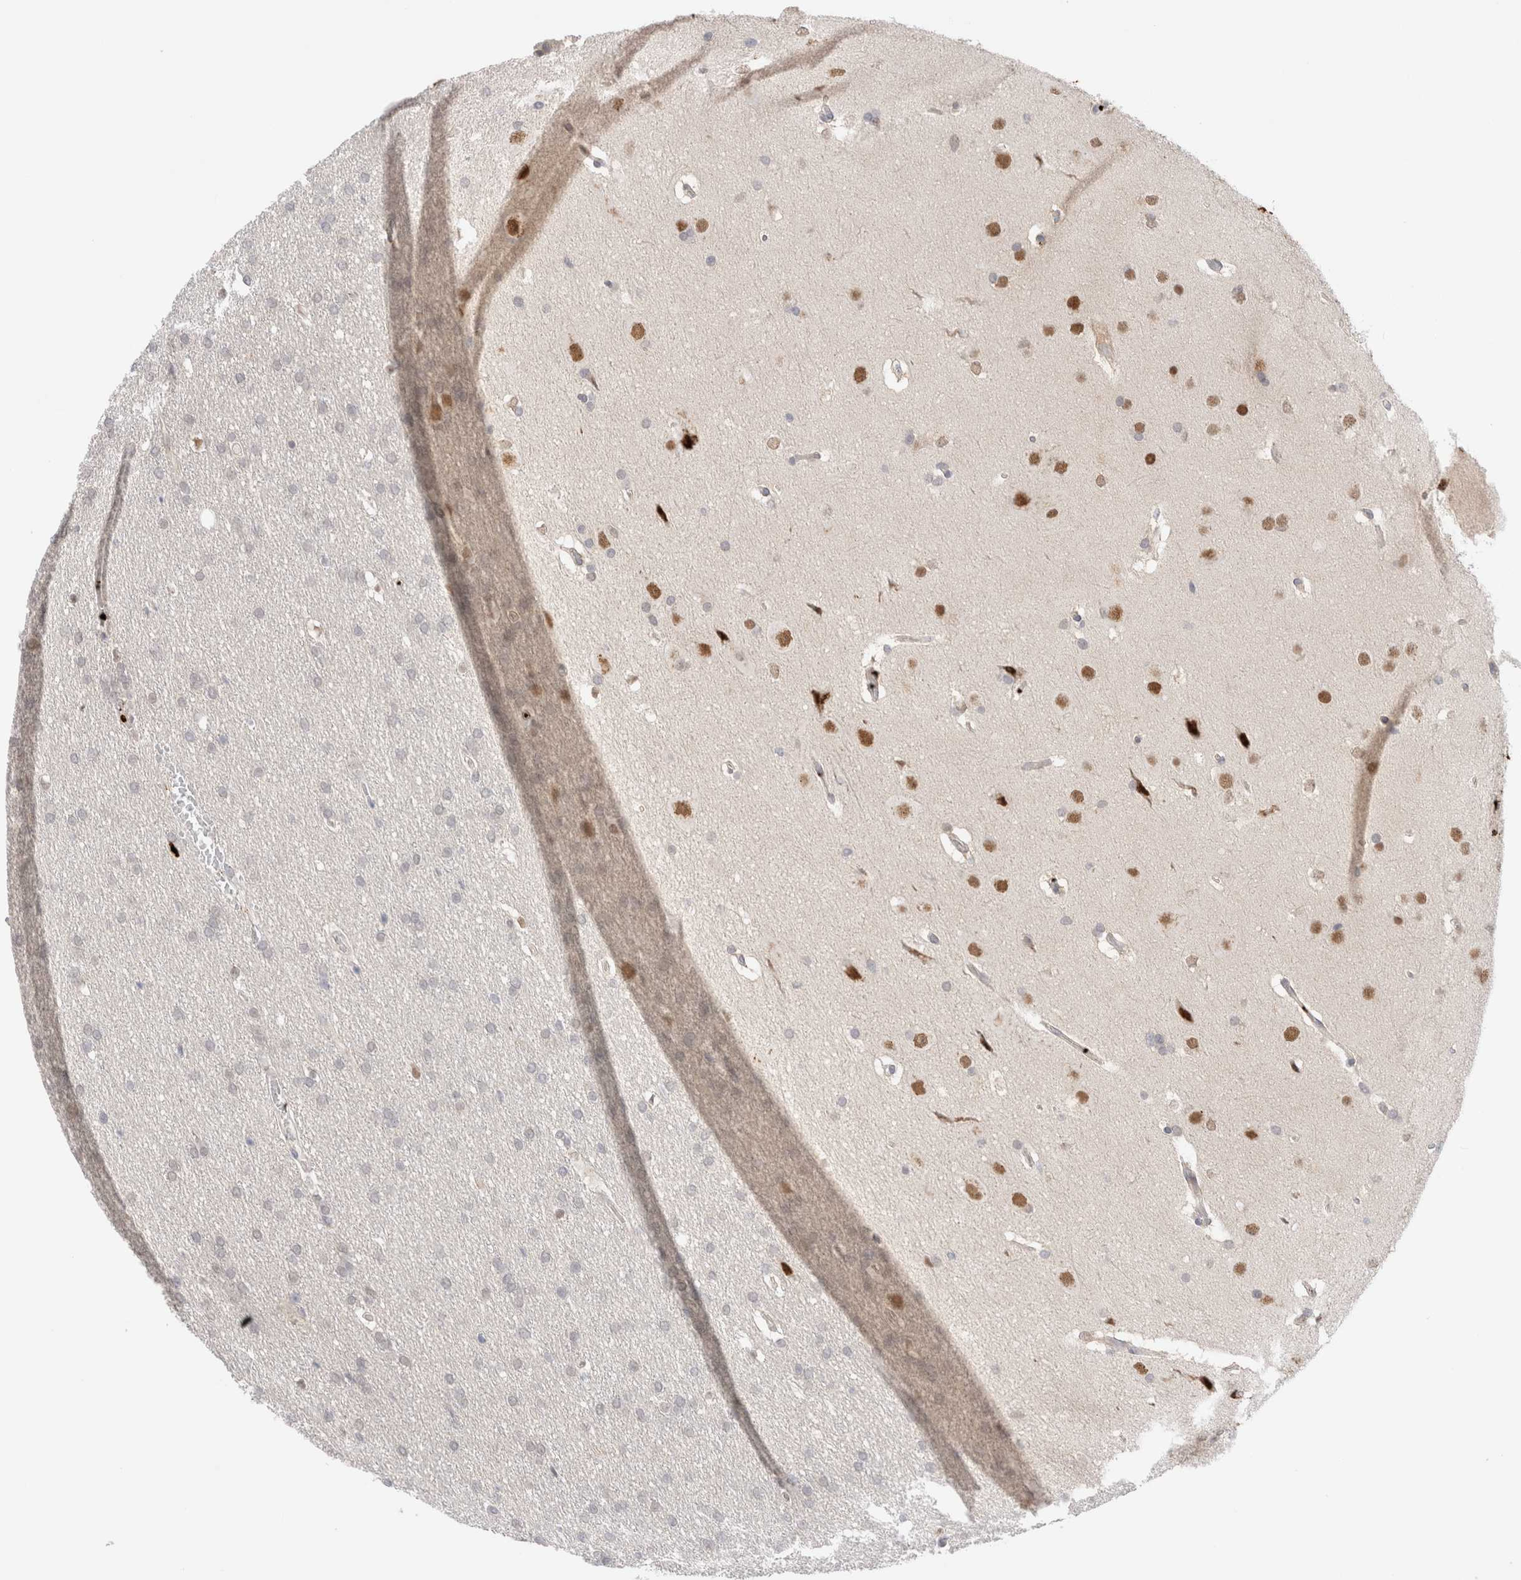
{"staining": {"intensity": "negative", "quantity": "none", "location": "none"}, "tissue": "glioma", "cell_type": "Tumor cells", "image_type": "cancer", "snomed": [{"axis": "morphology", "description": "Glioma, malignant, Low grade"}, {"axis": "topography", "description": "Brain"}], "caption": "This is an immunohistochemistry photomicrograph of glioma. There is no staining in tumor cells.", "gene": "VPS28", "patient": {"sex": "female", "age": 37}}